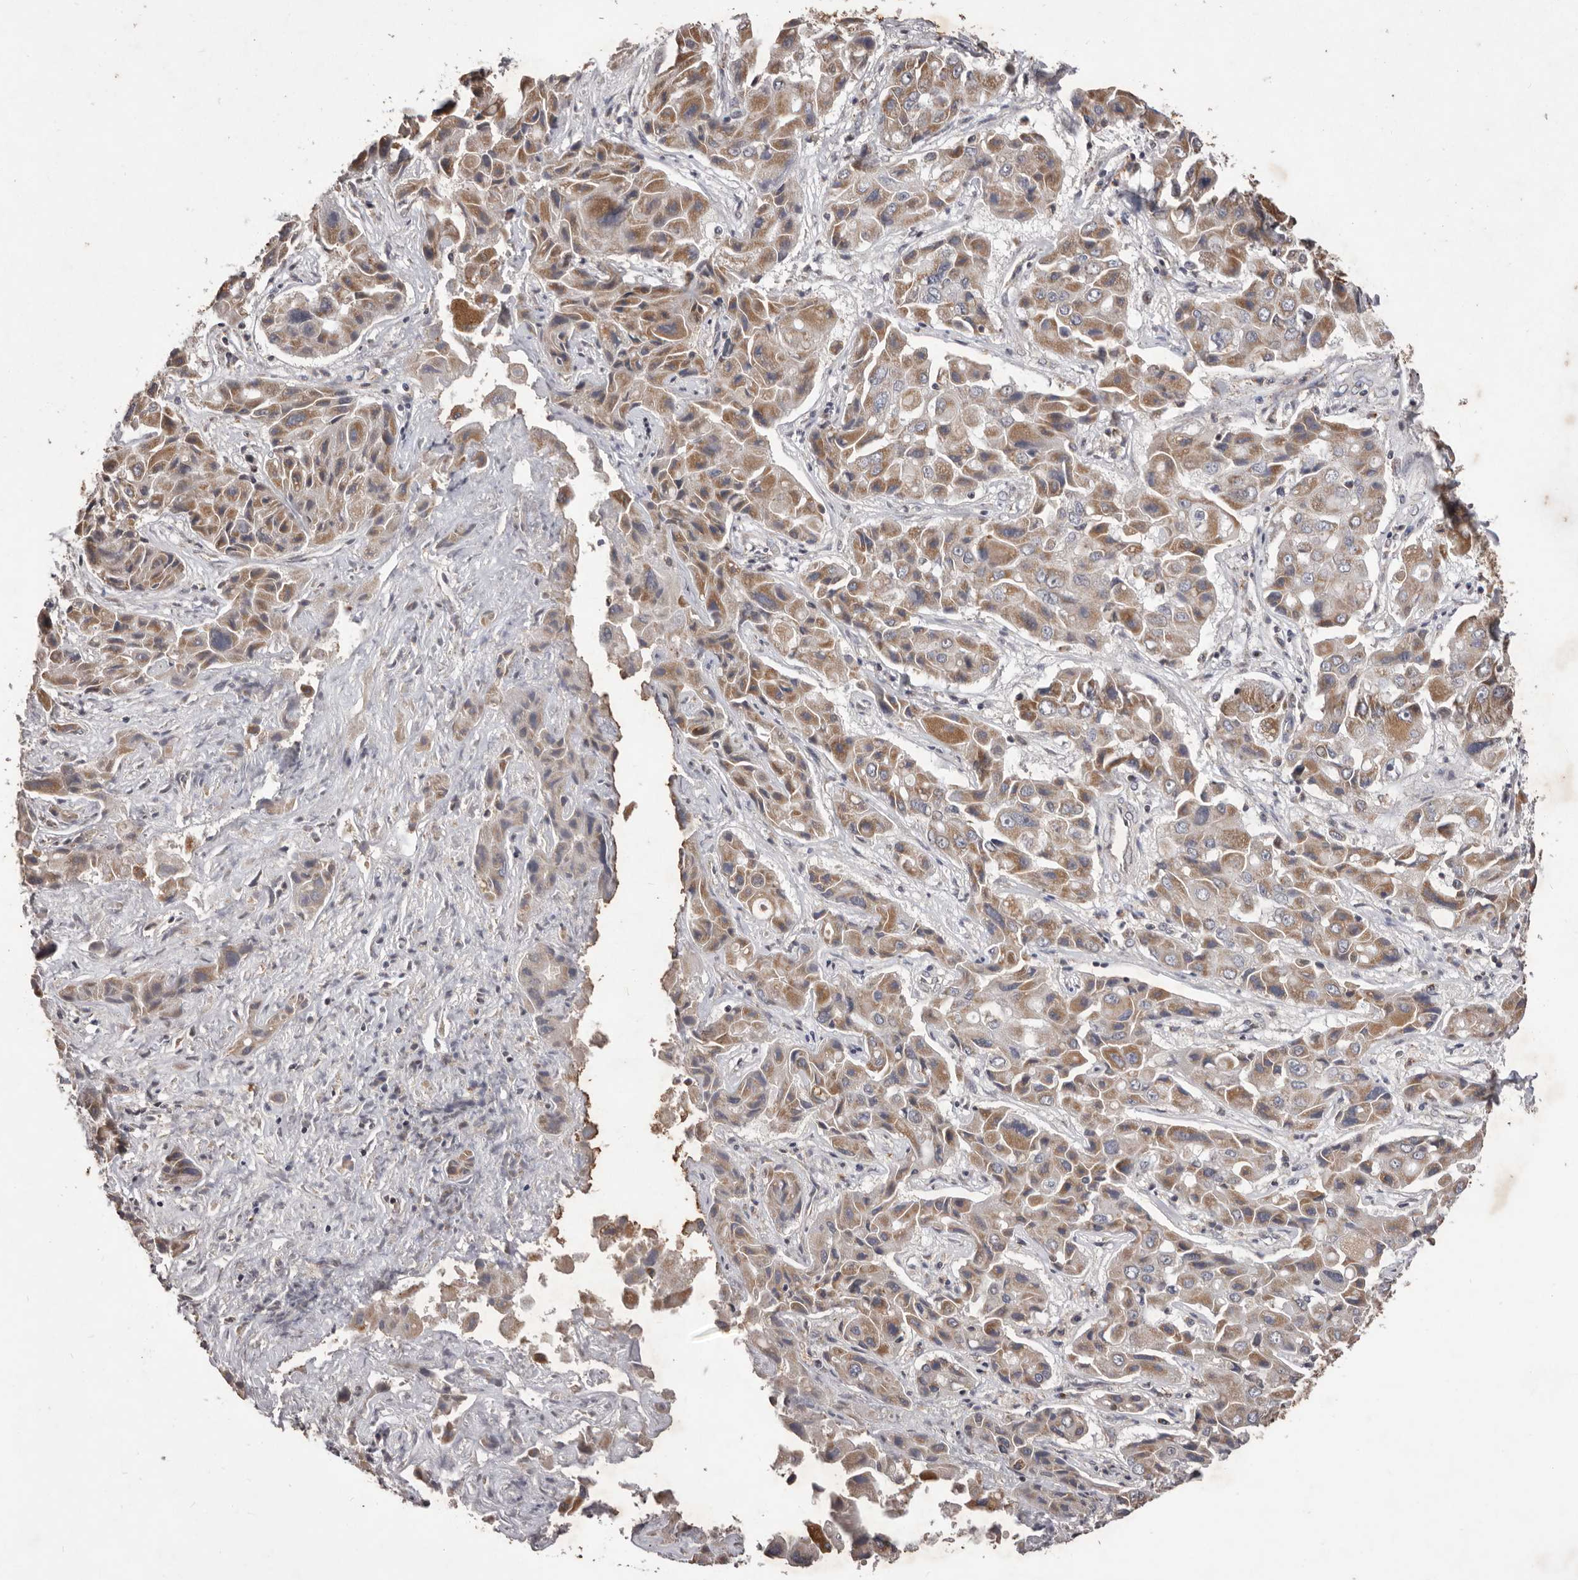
{"staining": {"intensity": "moderate", "quantity": ">75%", "location": "cytoplasmic/membranous"}, "tissue": "liver cancer", "cell_type": "Tumor cells", "image_type": "cancer", "snomed": [{"axis": "morphology", "description": "Cholangiocarcinoma"}, {"axis": "topography", "description": "Liver"}], "caption": "A brown stain labels moderate cytoplasmic/membranous staining of a protein in liver cholangiocarcinoma tumor cells.", "gene": "CXCL14", "patient": {"sex": "male", "age": 67}}